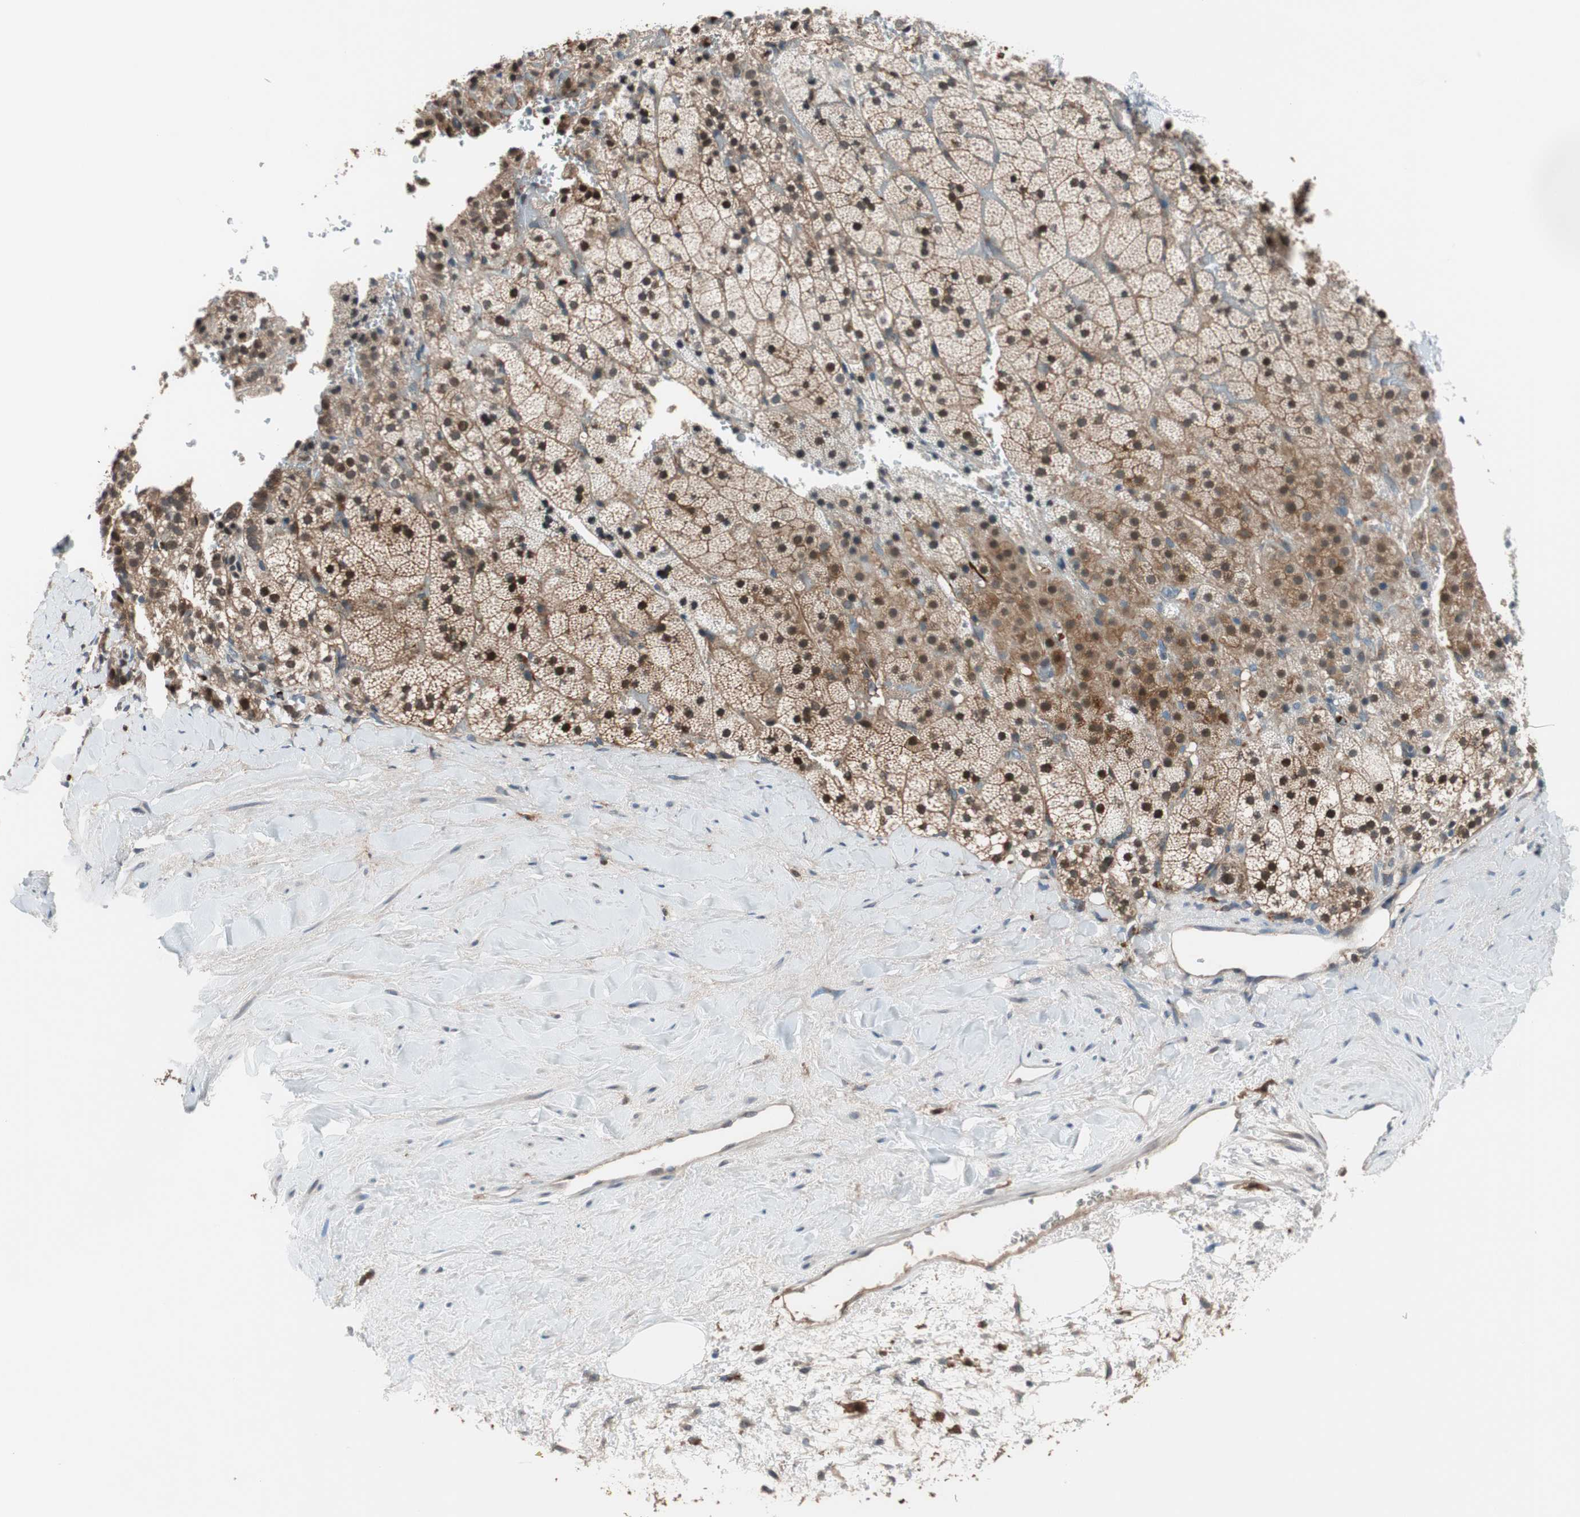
{"staining": {"intensity": "moderate", "quantity": ">75%", "location": "cytoplasmic/membranous,nuclear"}, "tissue": "adrenal gland", "cell_type": "Glandular cells", "image_type": "normal", "snomed": [{"axis": "morphology", "description": "Normal tissue, NOS"}, {"axis": "topography", "description": "Adrenal gland"}], "caption": "This is an image of immunohistochemistry staining of normal adrenal gland, which shows moderate positivity in the cytoplasmic/membranous,nuclear of glandular cells.", "gene": "P3R3URF", "patient": {"sex": "male", "age": 35}}